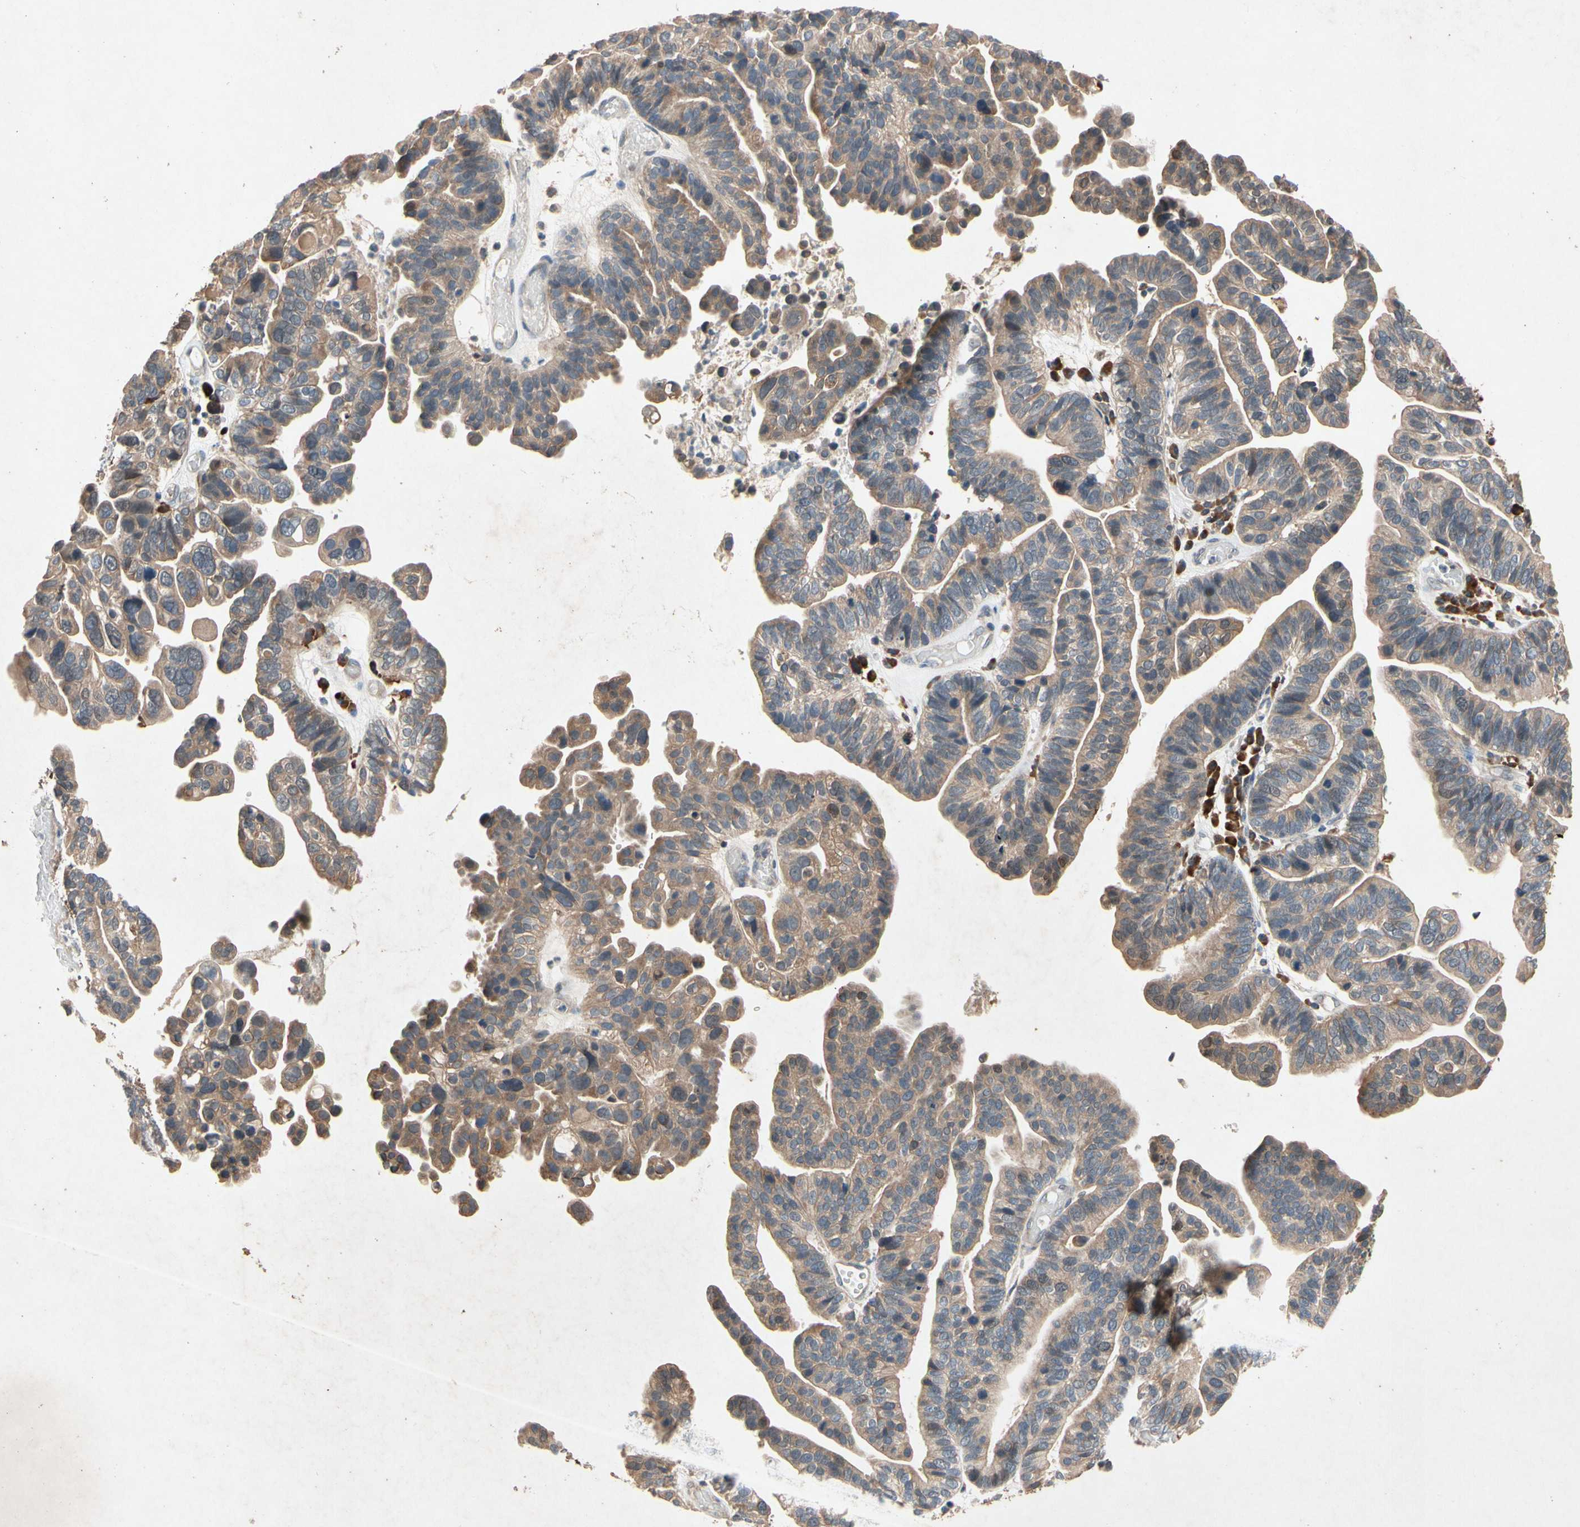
{"staining": {"intensity": "moderate", "quantity": ">75%", "location": "cytoplasmic/membranous"}, "tissue": "ovarian cancer", "cell_type": "Tumor cells", "image_type": "cancer", "snomed": [{"axis": "morphology", "description": "Cystadenocarcinoma, serous, NOS"}, {"axis": "topography", "description": "Ovary"}], "caption": "An immunohistochemistry photomicrograph of tumor tissue is shown. Protein staining in brown shows moderate cytoplasmic/membranous positivity in ovarian serous cystadenocarcinoma within tumor cells. (DAB IHC with brightfield microscopy, high magnification).", "gene": "PRDX4", "patient": {"sex": "female", "age": 56}}